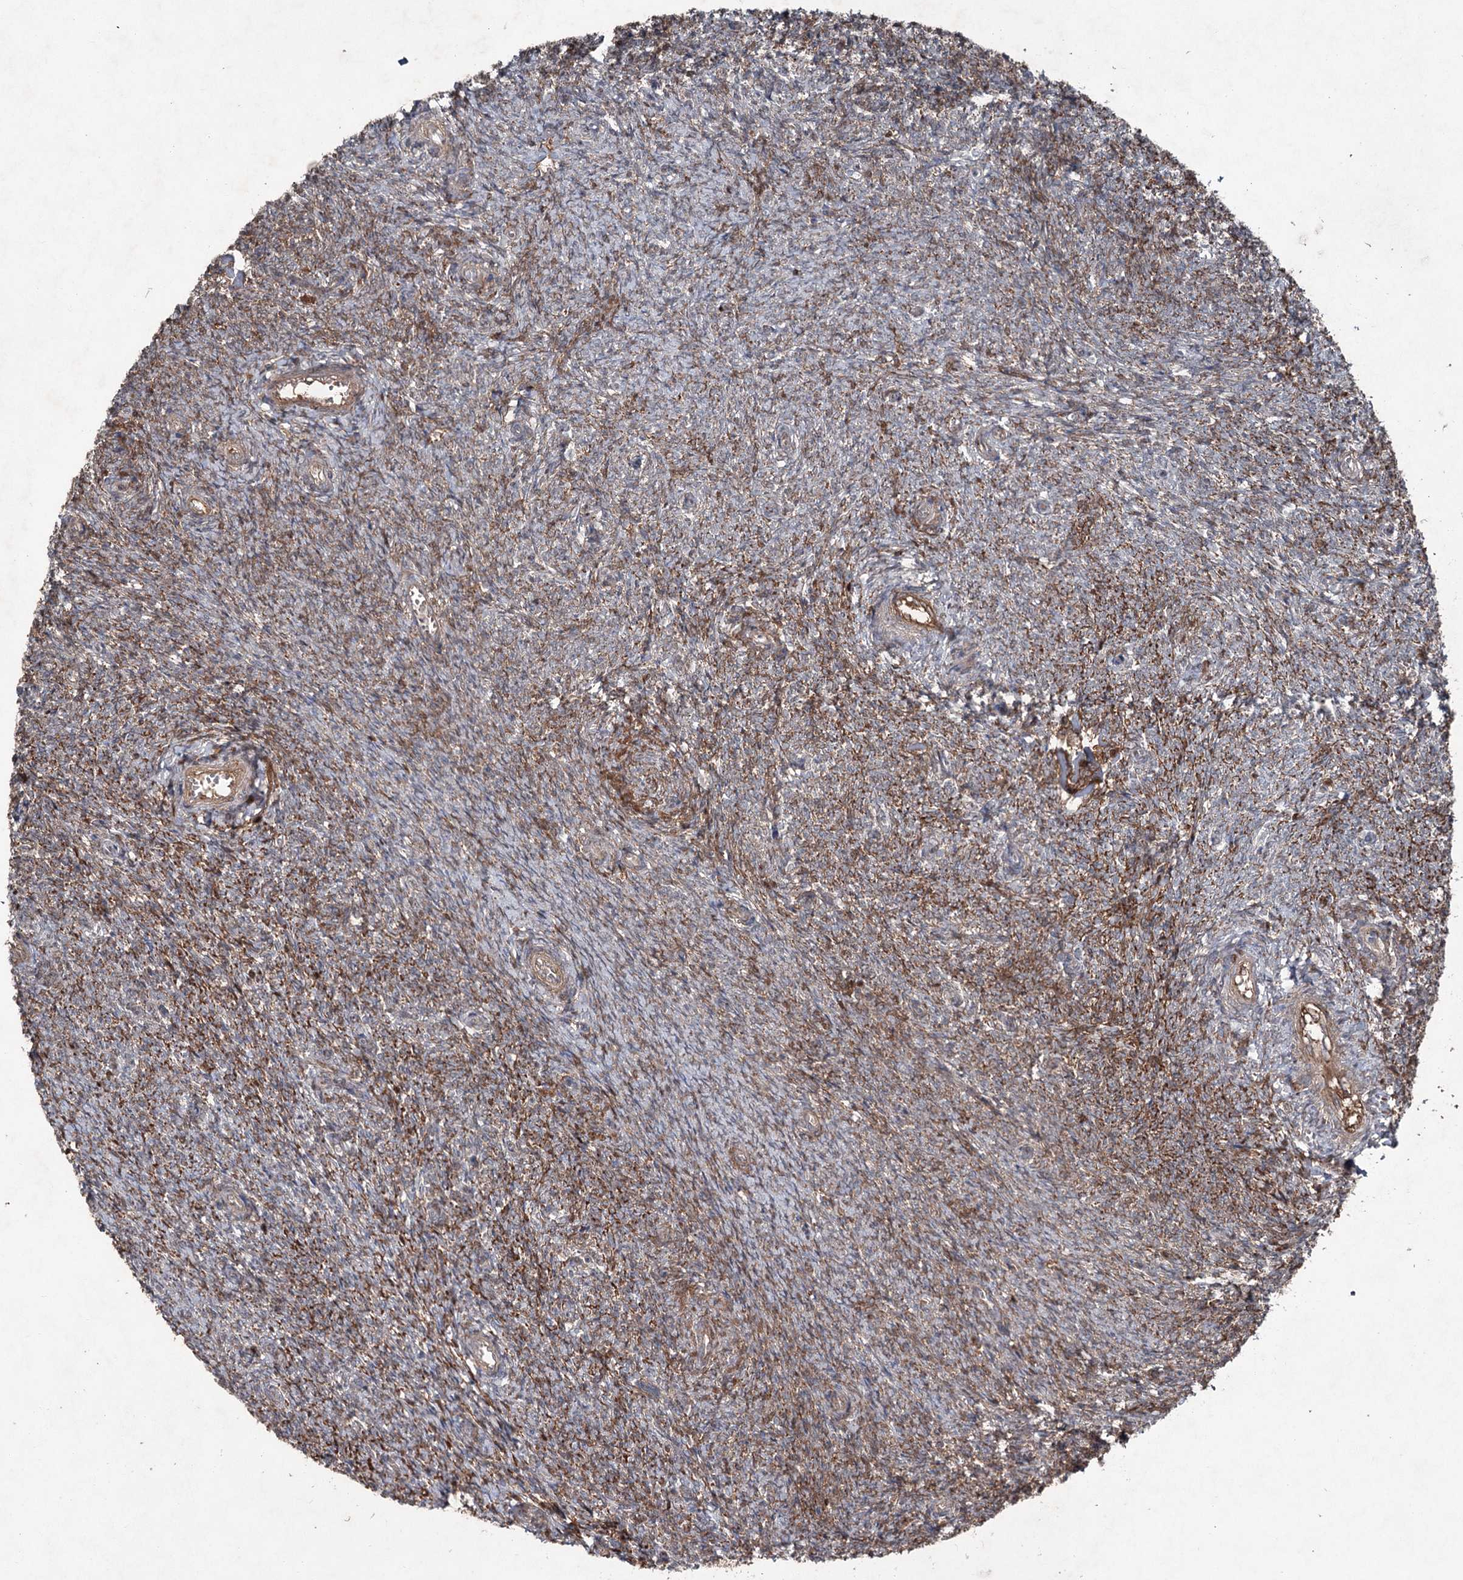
{"staining": {"intensity": "moderate", "quantity": ">75%", "location": "cytoplasmic/membranous"}, "tissue": "ovary", "cell_type": "Ovarian stroma cells", "image_type": "normal", "snomed": [{"axis": "morphology", "description": "Normal tissue, NOS"}, {"axis": "topography", "description": "Ovary"}], "caption": "Benign ovary reveals moderate cytoplasmic/membranous positivity in approximately >75% of ovarian stroma cells (brown staining indicates protein expression, while blue staining denotes nuclei)..", "gene": "PGLYRP2", "patient": {"sex": "female", "age": 44}}